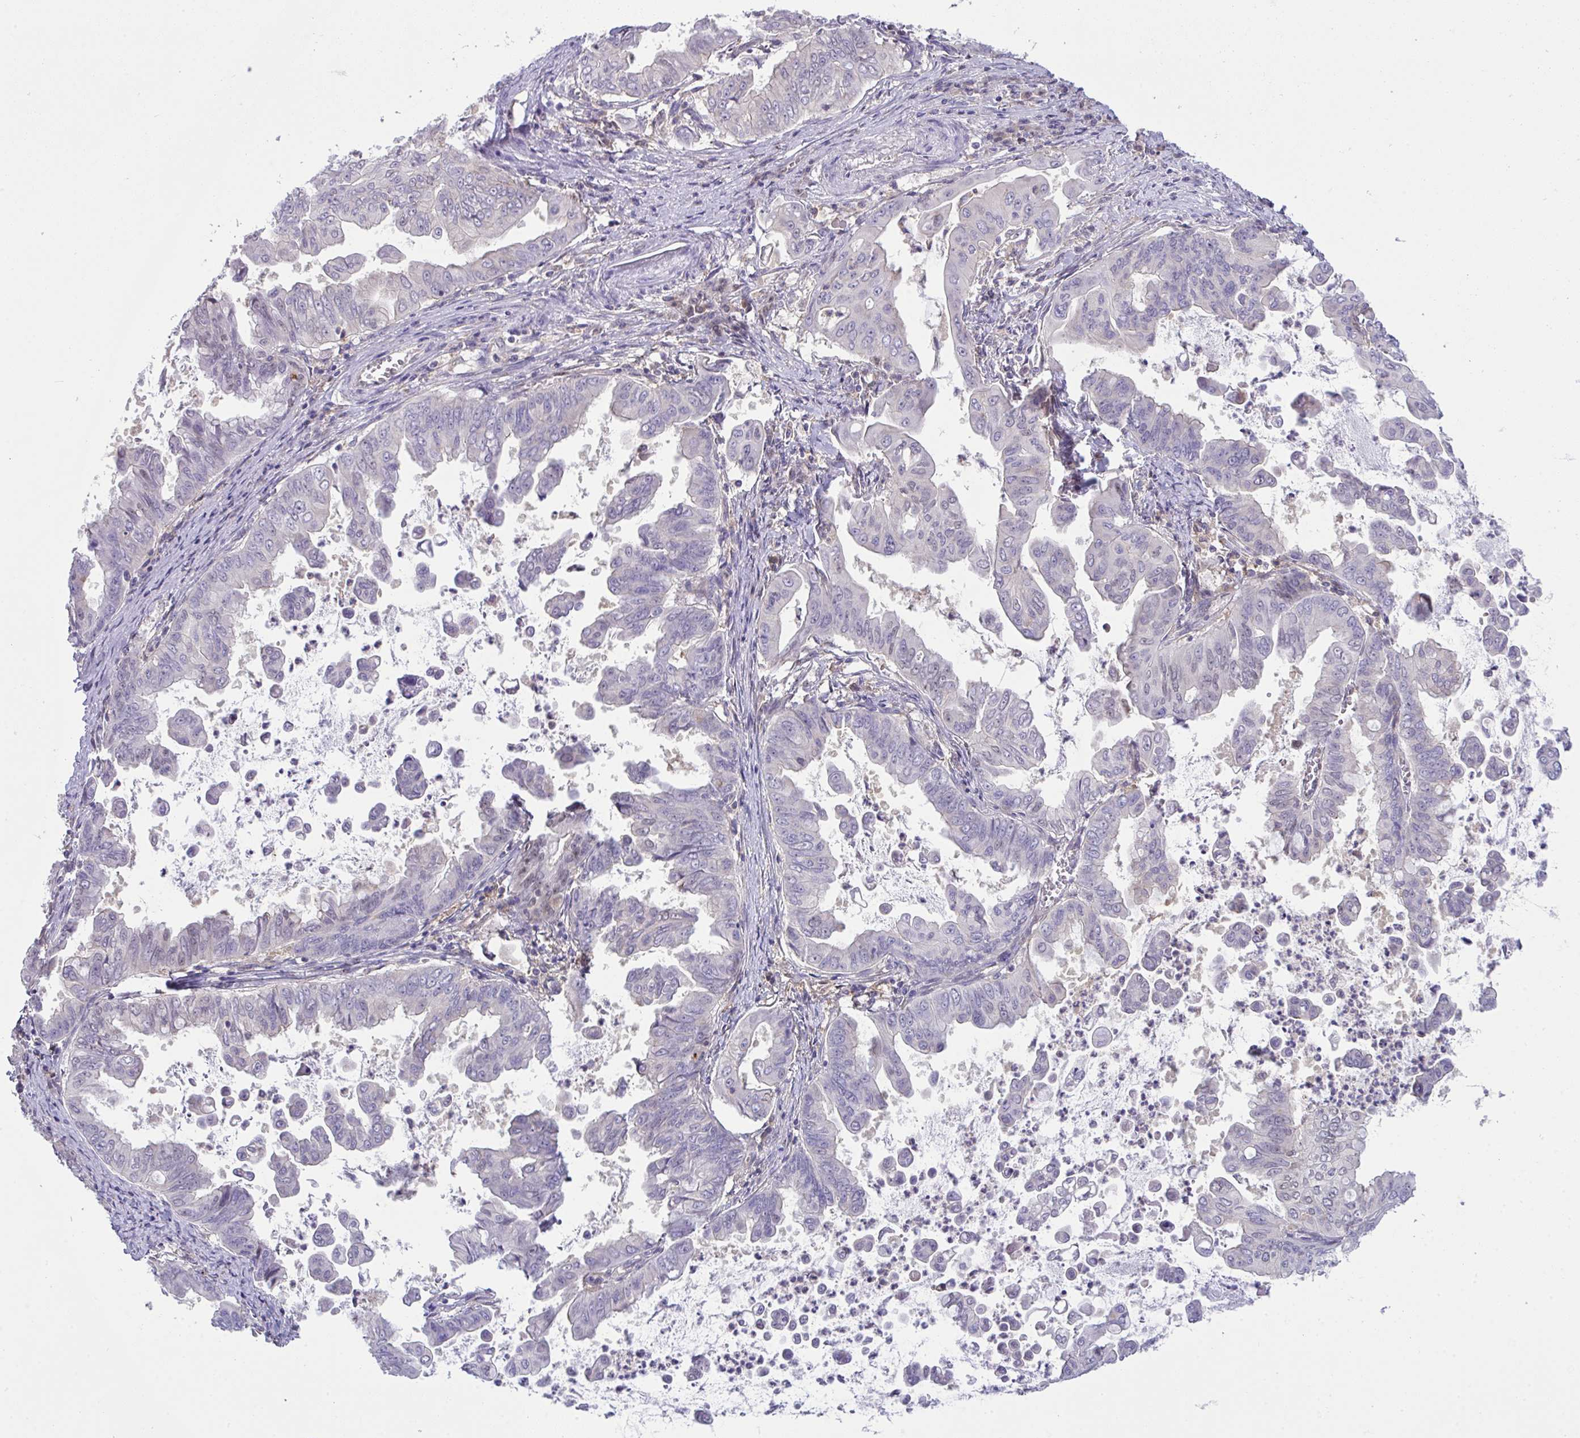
{"staining": {"intensity": "negative", "quantity": "none", "location": "none"}, "tissue": "stomach cancer", "cell_type": "Tumor cells", "image_type": "cancer", "snomed": [{"axis": "morphology", "description": "Adenocarcinoma, NOS"}, {"axis": "topography", "description": "Stomach, upper"}], "caption": "The micrograph reveals no staining of tumor cells in adenocarcinoma (stomach).", "gene": "ALDH16A1", "patient": {"sex": "male", "age": 80}}